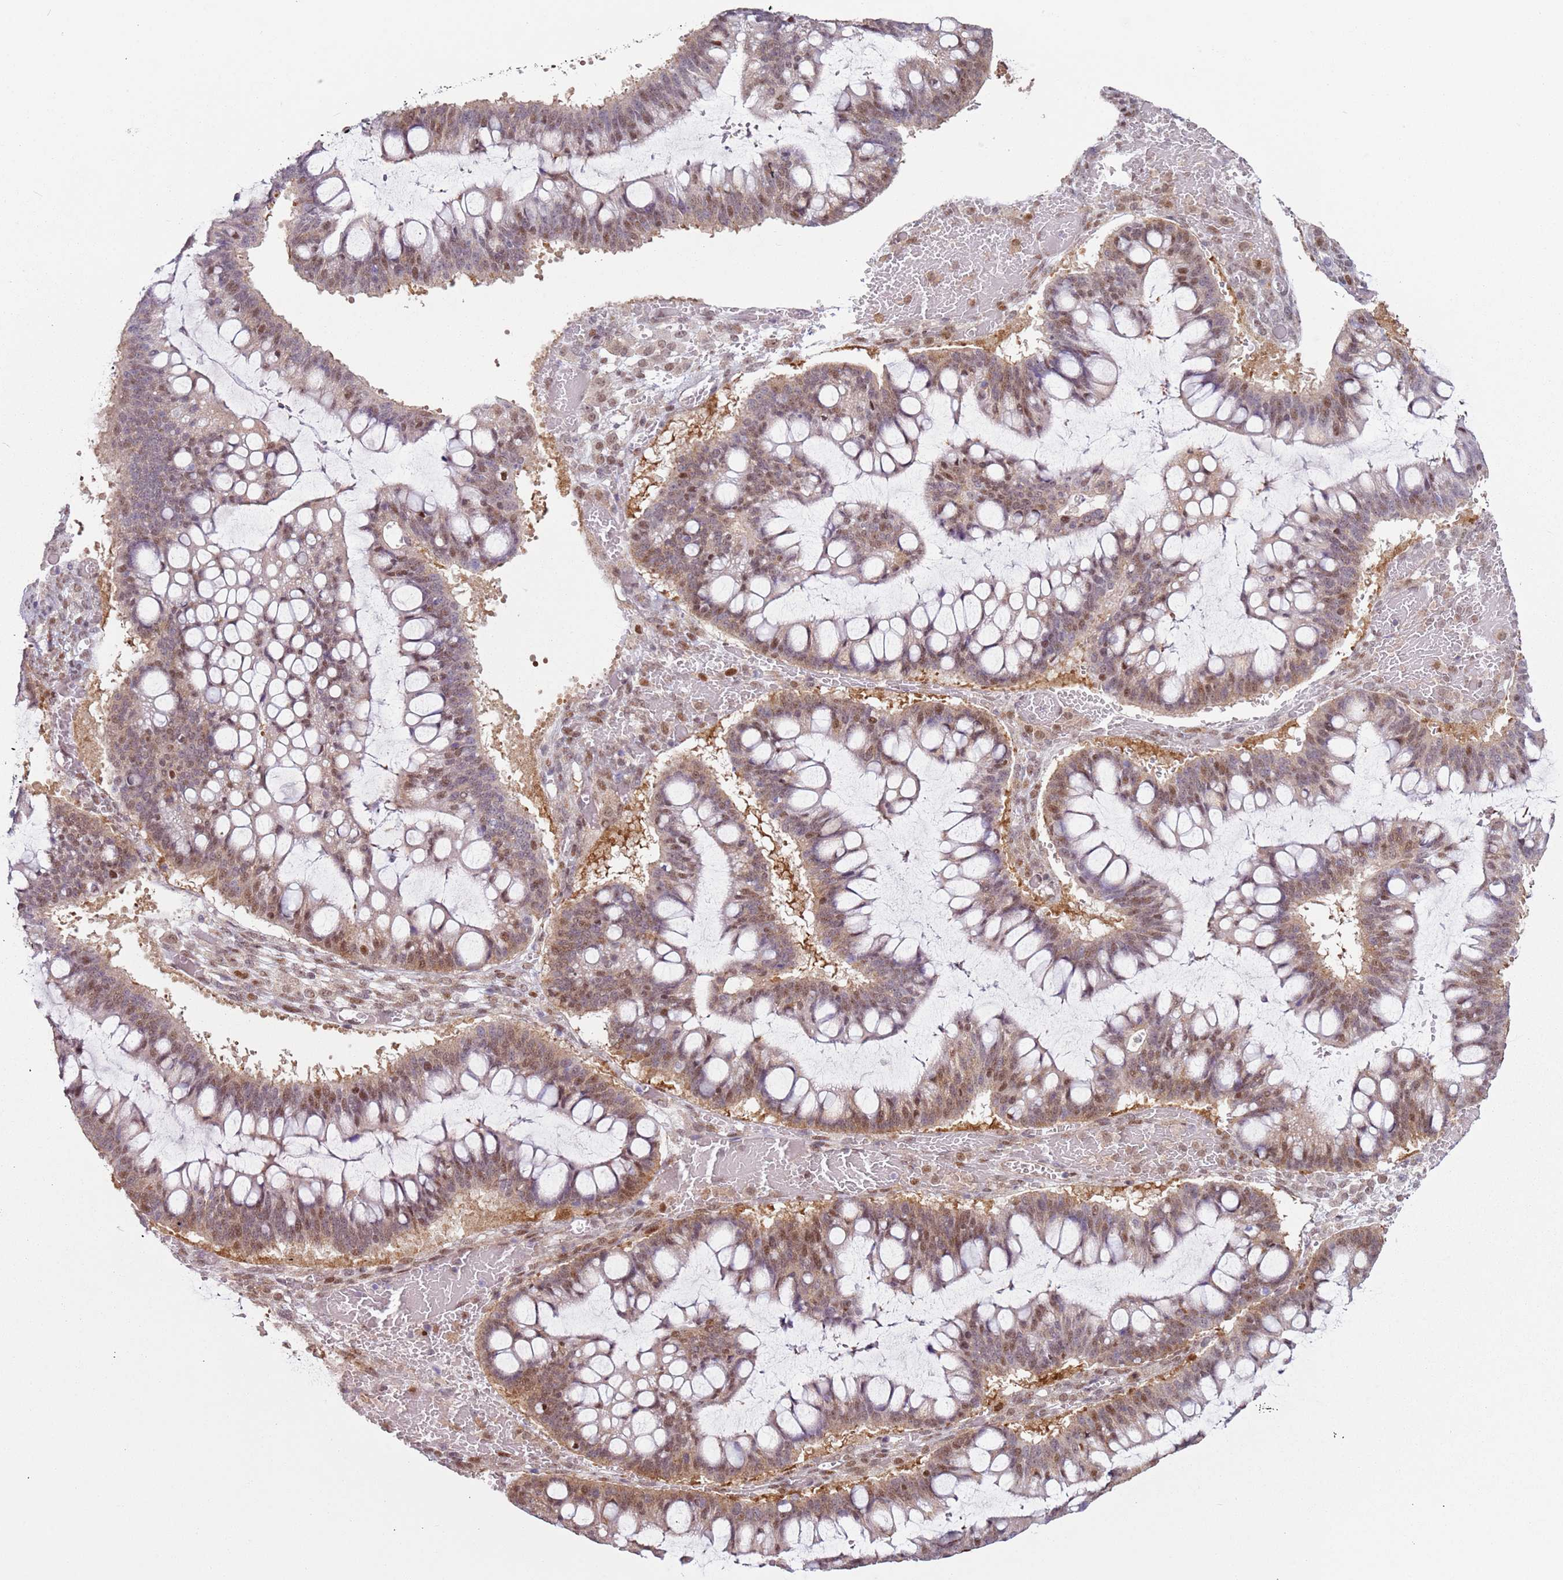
{"staining": {"intensity": "moderate", "quantity": "25%-75%", "location": "nuclear"}, "tissue": "ovarian cancer", "cell_type": "Tumor cells", "image_type": "cancer", "snomed": [{"axis": "morphology", "description": "Cystadenocarcinoma, mucinous, NOS"}, {"axis": "topography", "description": "Ovary"}], "caption": "Ovarian cancer (mucinous cystadenocarcinoma) stained with DAB (3,3'-diaminobenzidine) immunohistochemistry reveals medium levels of moderate nuclear staining in approximately 25%-75% of tumor cells.", "gene": "PSMD4", "patient": {"sex": "female", "age": 73}}